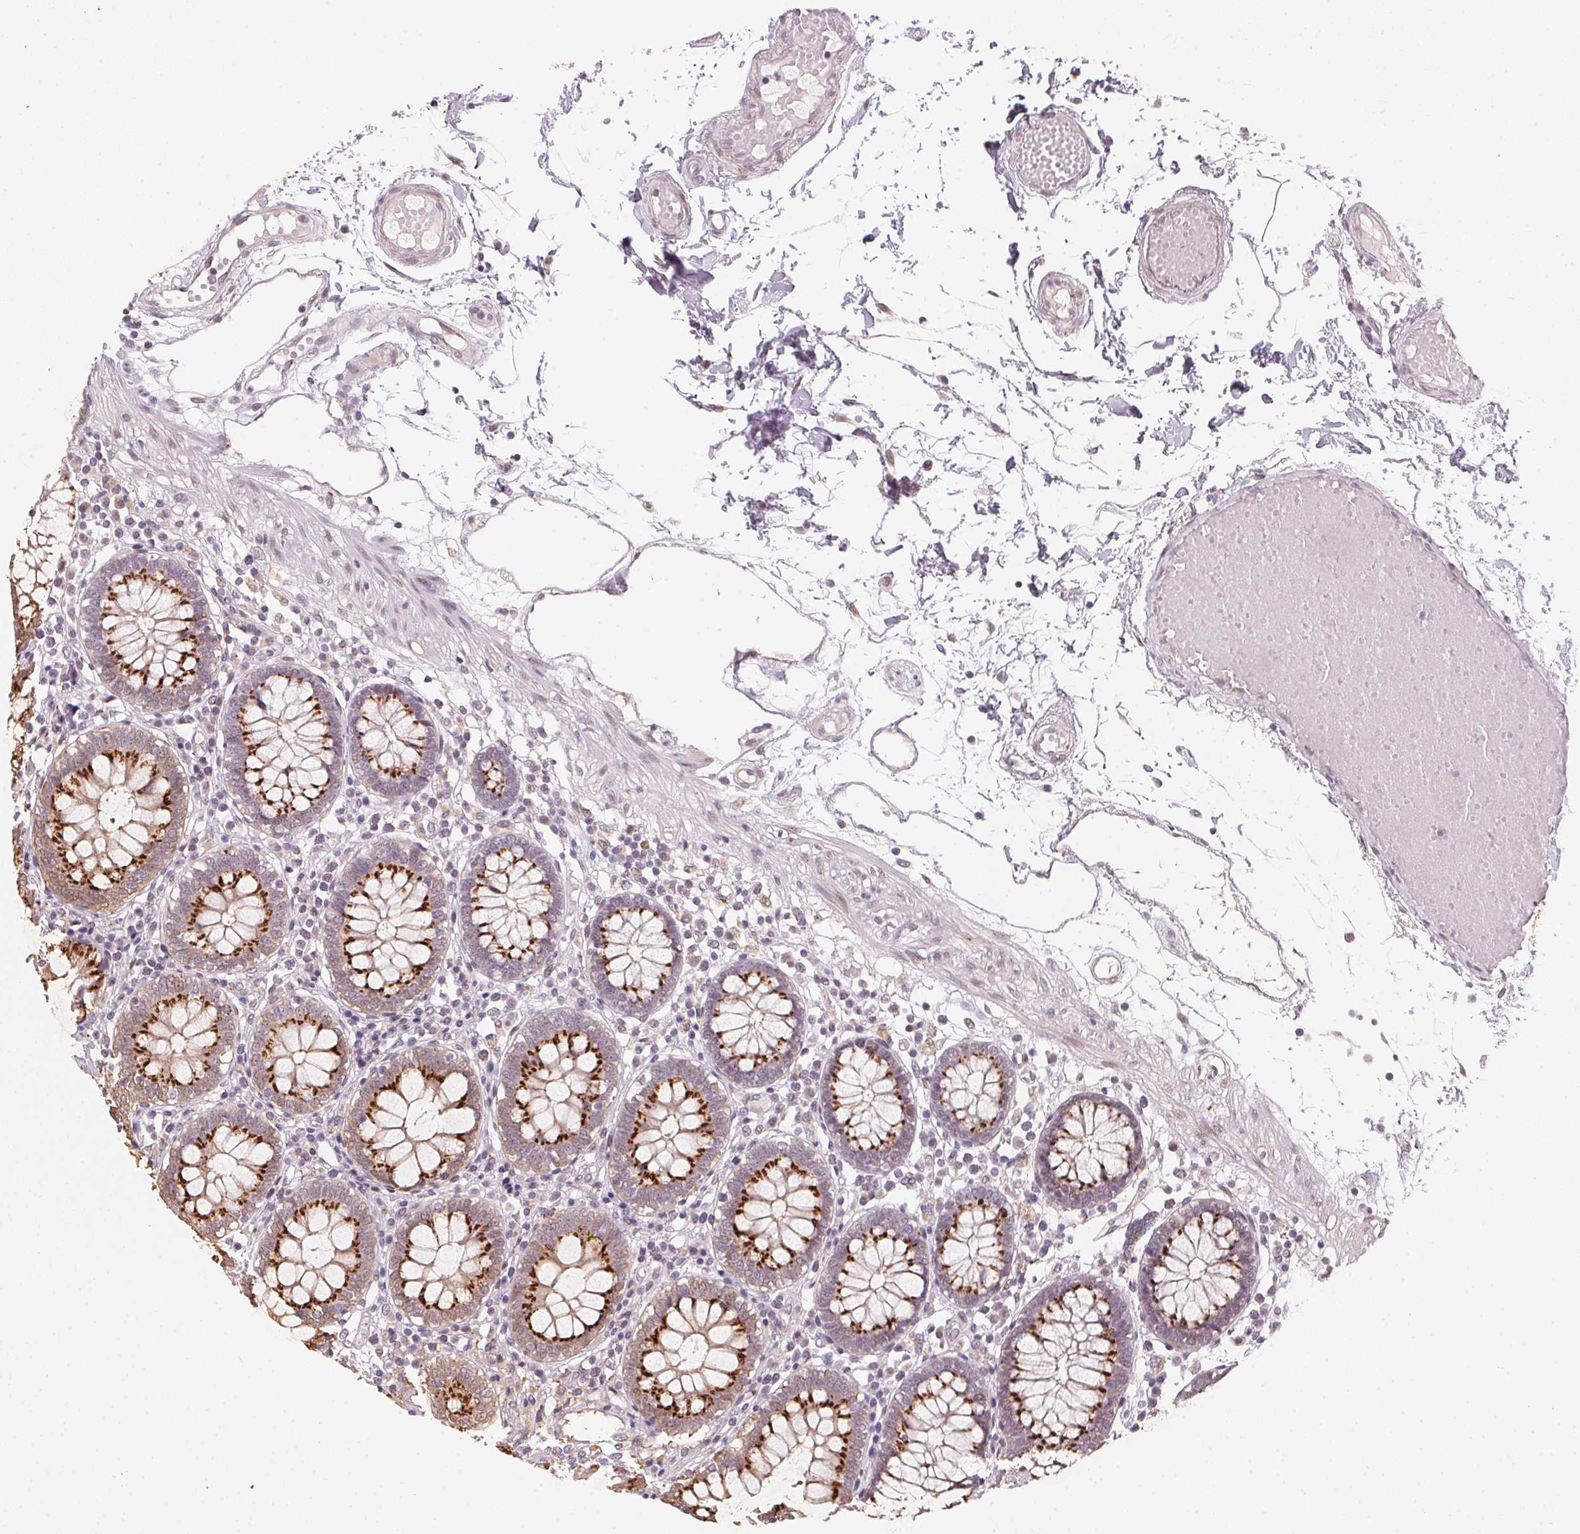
{"staining": {"intensity": "moderate", "quantity": ">75%", "location": "cytoplasmic/membranous"}, "tissue": "colon", "cell_type": "Endothelial cells", "image_type": "normal", "snomed": [{"axis": "morphology", "description": "Normal tissue, NOS"}, {"axis": "morphology", "description": "Adenocarcinoma, NOS"}, {"axis": "topography", "description": "Colon"}], "caption": "Approximately >75% of endothelial cells in normal human colon exhibit moderate cytoplasmic/membranous protein staining as visualized by brown immunohistochemical staining.", "gene": "RAB22A", "patient": {"sex": "male", "age": 83}}